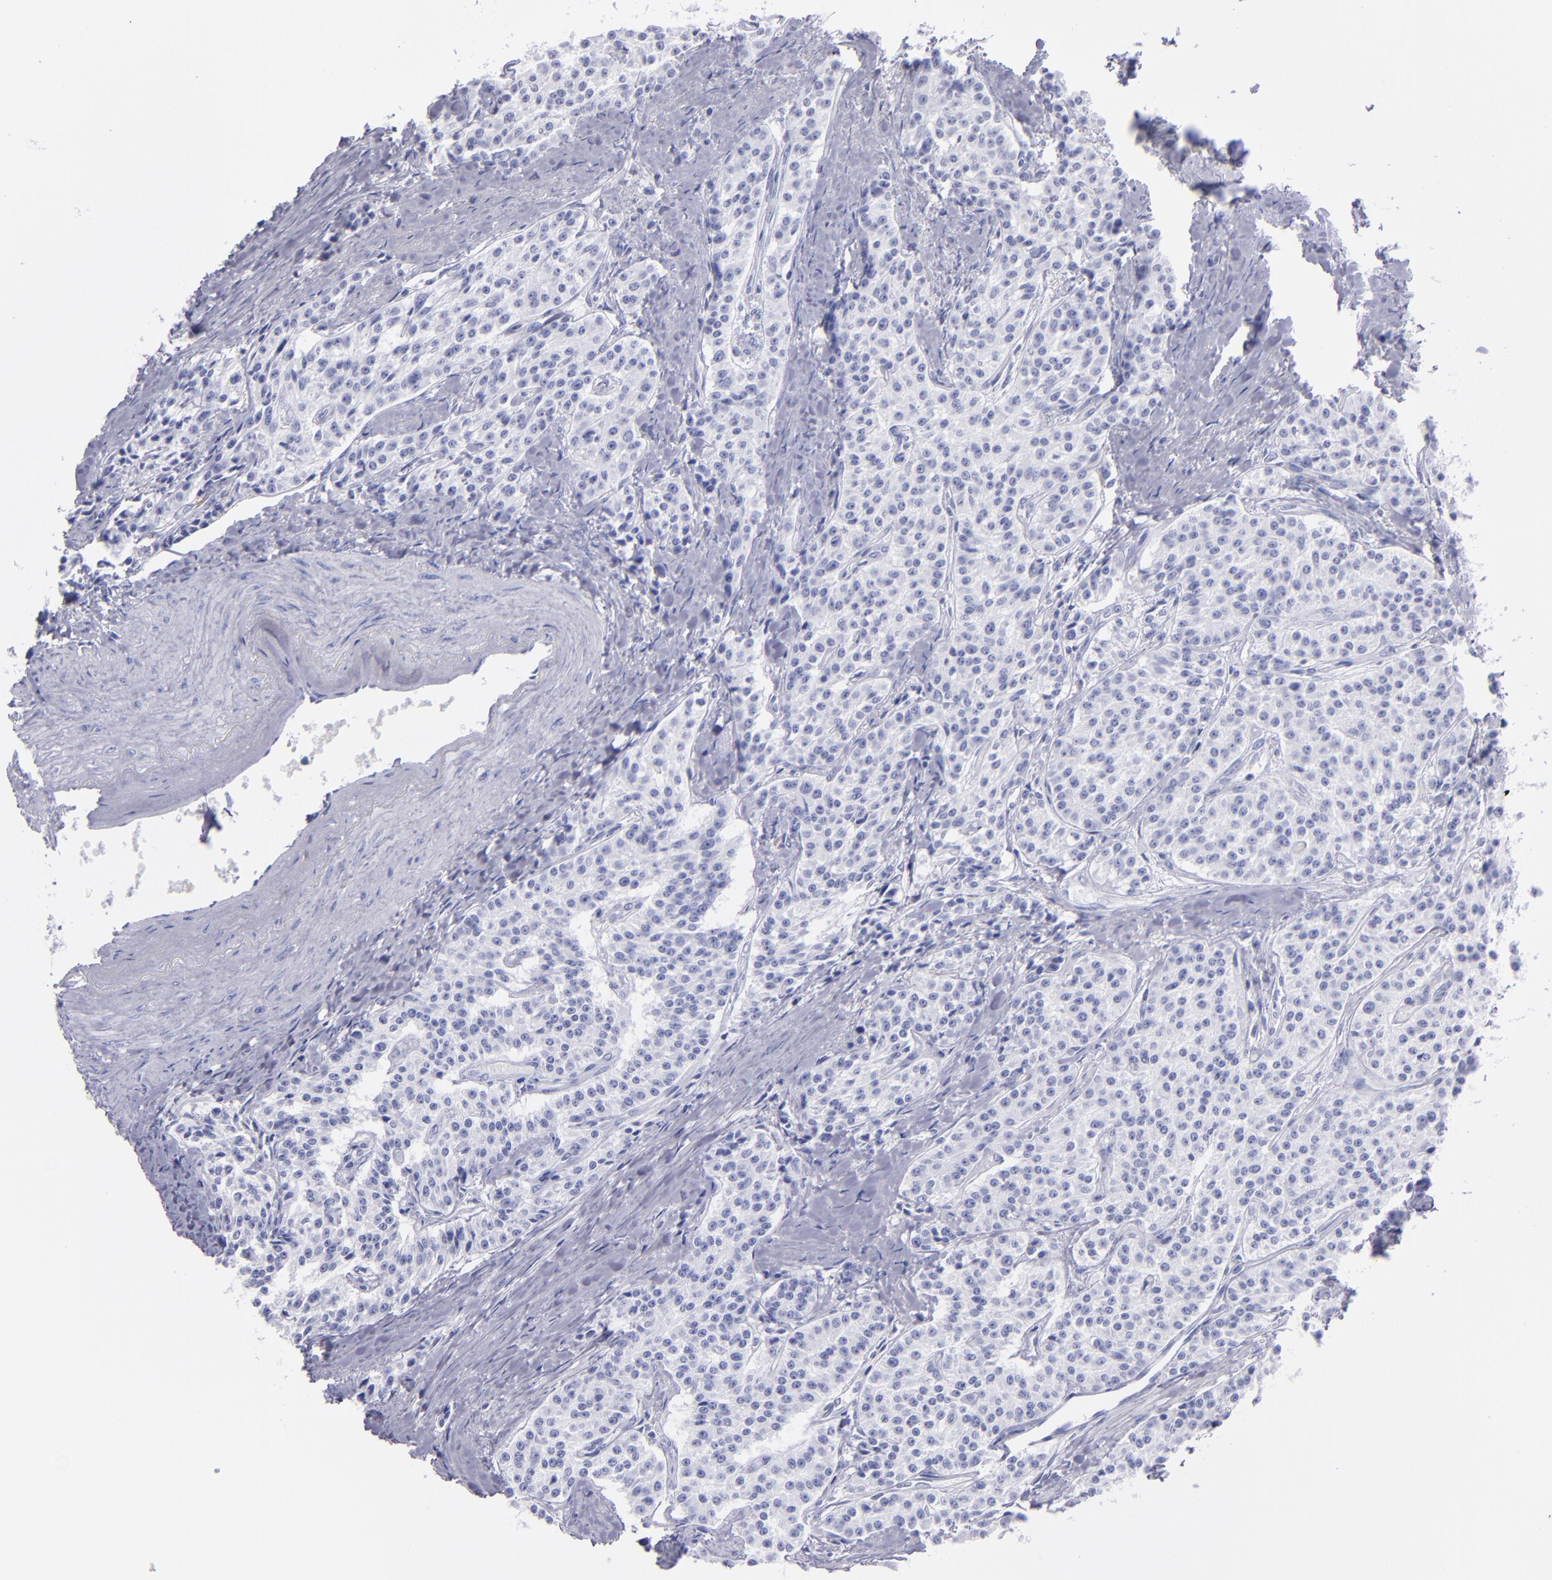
{"staining": {"intensity": "negative", "quantity": "none", "location": "none"}, "tissue": "carcinoid", "cell_type": "Tumor cells", "image_type": "cancer", "snomed": [{"axis": "morphology", "description": "Carcinoid, malignant, NOS"}, {"axis": "topography", "description": "Stomach"}], "caption": "Tumor cells are negative for protein expression in human carcinoid.", "gene": "CD37", "patient": {"sex": "female", "age": 76}}